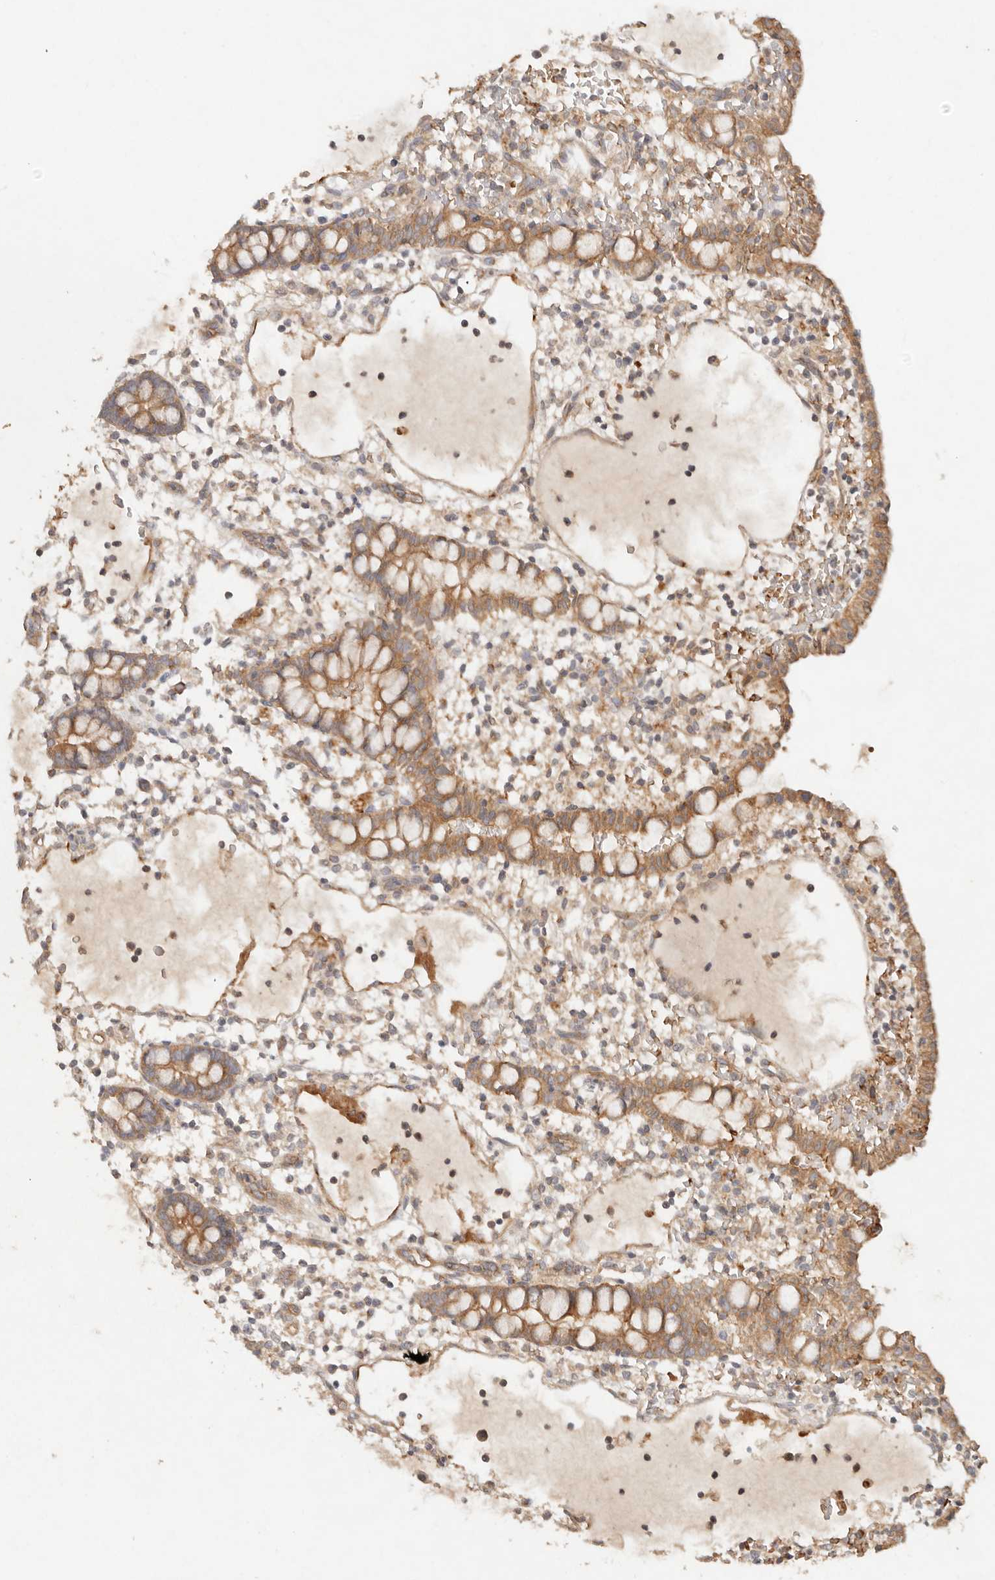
{"staining": {"intensity": "moderate", "quantity": ">75%", "location": "cytoplasmic/membranous"}, "tissue": "small intestine", "cell_type": "Glandular cells", "image_type": "normal", "snomed": [{"axis": "morphology", "description": "Normal tissue, NOS"}, {"axis": "morphology", "description": "Developmental malformation"}, {"axis": "topography", "description": "Small intestine"}], "caption": "Benign small intestine was stained to show a protein in brown. There is medium levels of moderate cytoplasmic/membranous staining in approximately >75% of glandular cells. (brown staining indicates protein expression, while blue staining denotes nuclei).", "gene": "HECTD3", "patient": {"sex": "male"}}